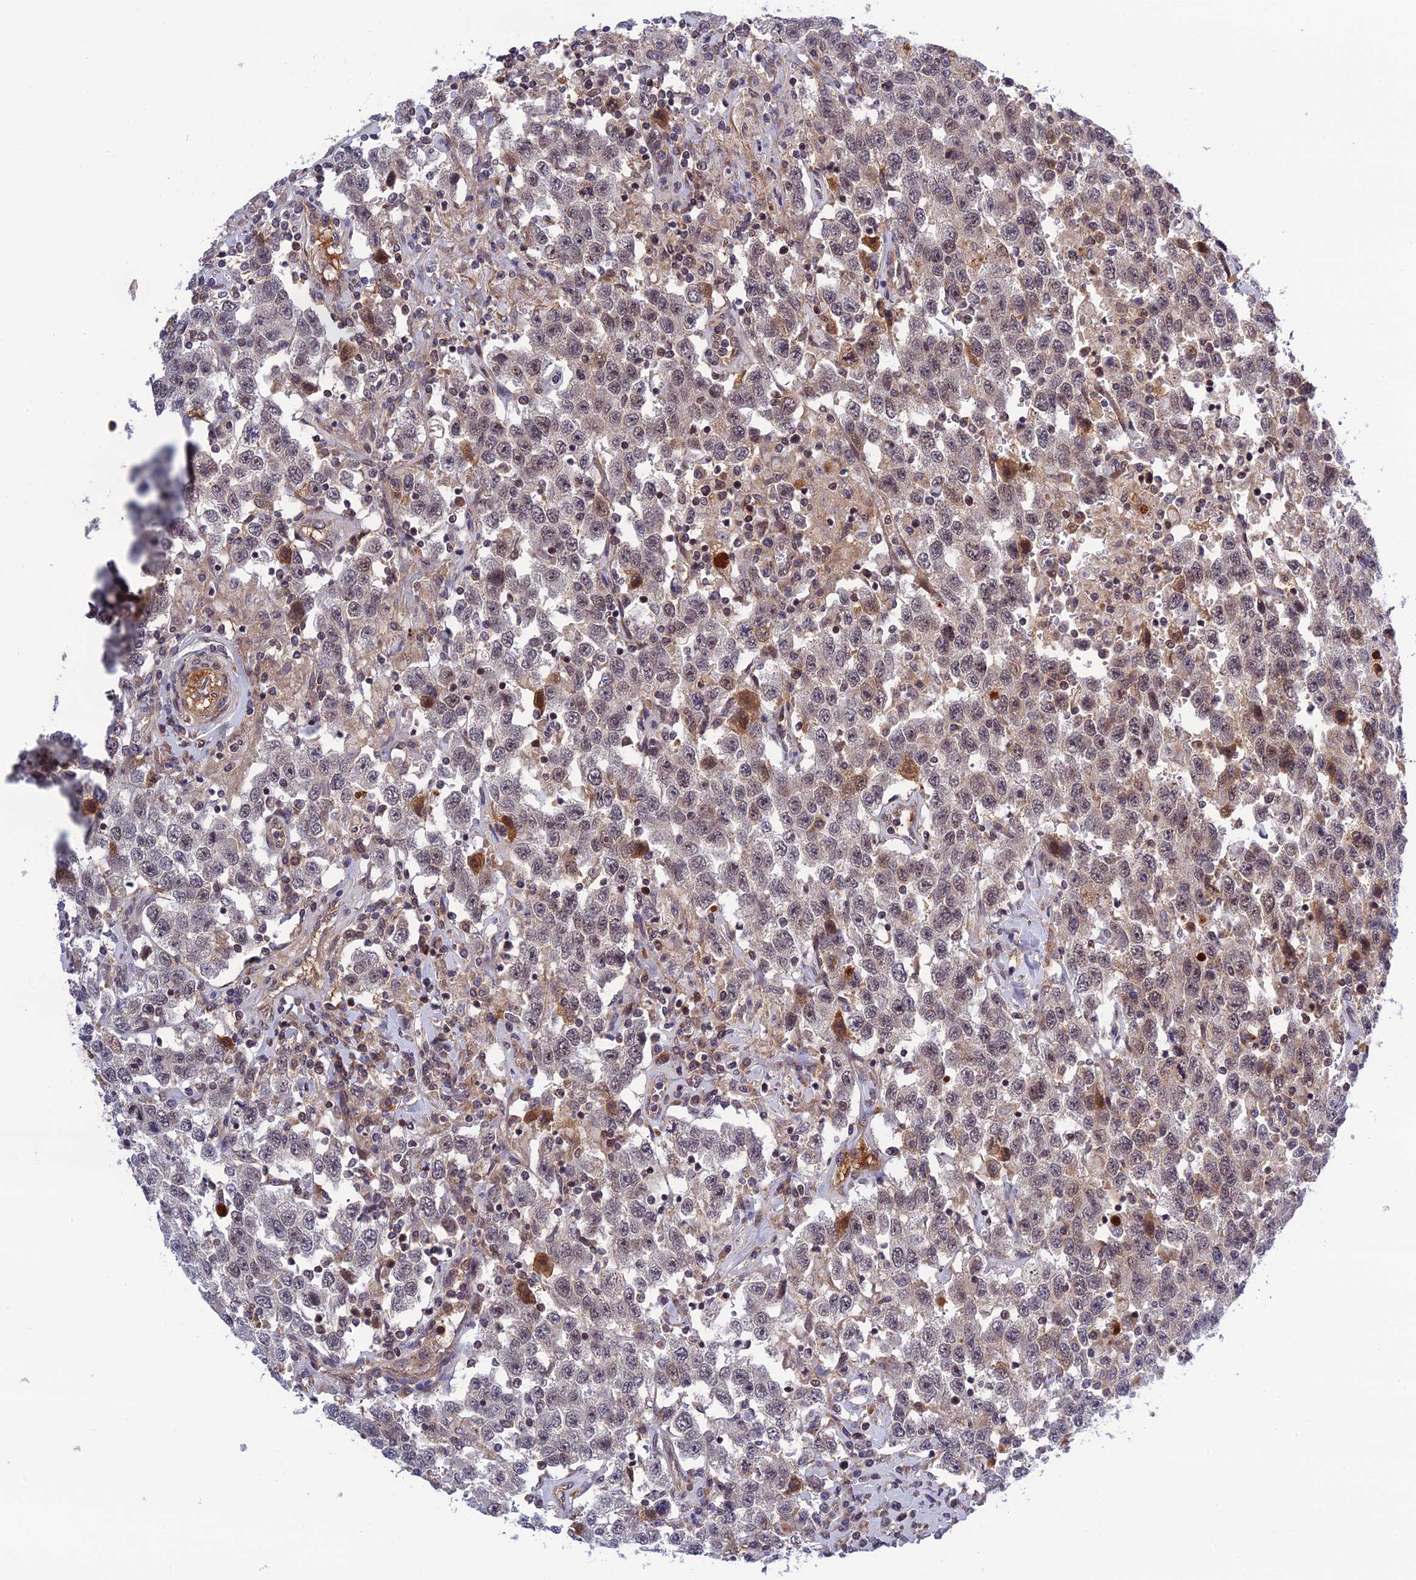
{"staining": {"intensity": "weak", "quantity": "25%-75%", "location": "nuclear"}, "tissue": "testis cancer", "cell_type": "Tumor cells", "image_type": "cancer", "snomed": [{"axis": "morphology", "description": "Seminoma, NOS"}, {"axis": "topography", "description": "Testis"}], "caption": "Seminoma (testis) stained with immunohistochemistry (IHC) displays weak nuclear expression in about 25%-75% of tumor cells. The staining is performed using DAB (3,3'-diaminobenzidine) brown chromogen to label protein expression. The nuclei are counter-stained blue using hematoxylin.", "gene": "REXO1", "patient": {"sex": "male", "age": 41}}